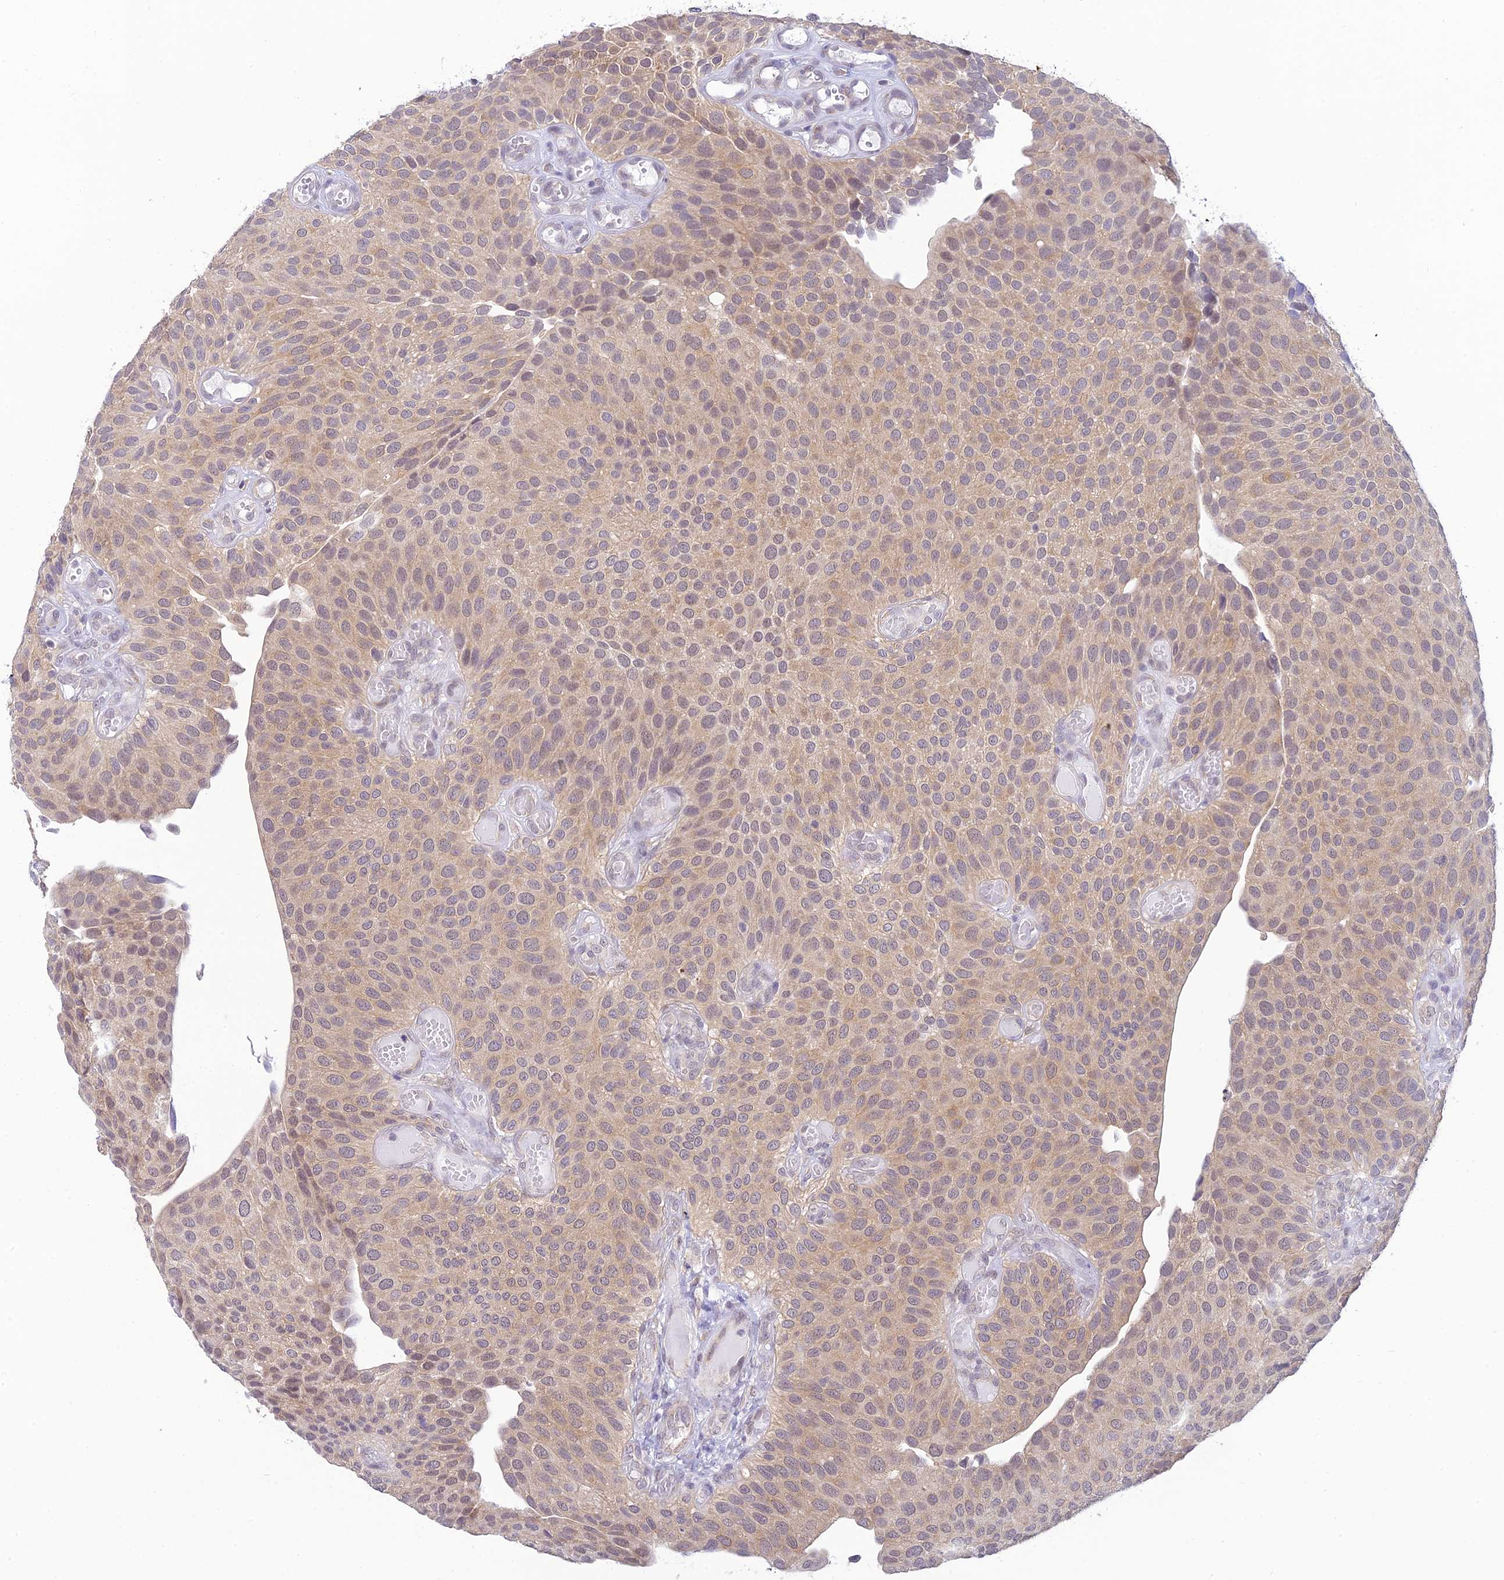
{"staining": {"intensity": "weak", "quantity": "25%-75%", "location": "cytoplasmic/membranous"}, "tissue": "urothelial cancer", "cell_type": "Tumor cells", "image_type": "cancer", "snomed": [{"axis": "morphology", "description": "Urothelial carcinoma, Low grade"}, {"axis": "topography", "description": "Urinary bladder"}], "caption": "Protein expression analysis of human low-grade urothelial carcinoma reveals weak cytoplasmic/membranous staining in about 25%-75% of tumor cells.", "gene": "SKIC8", "patient": {"sex": "male", "age": 89}}